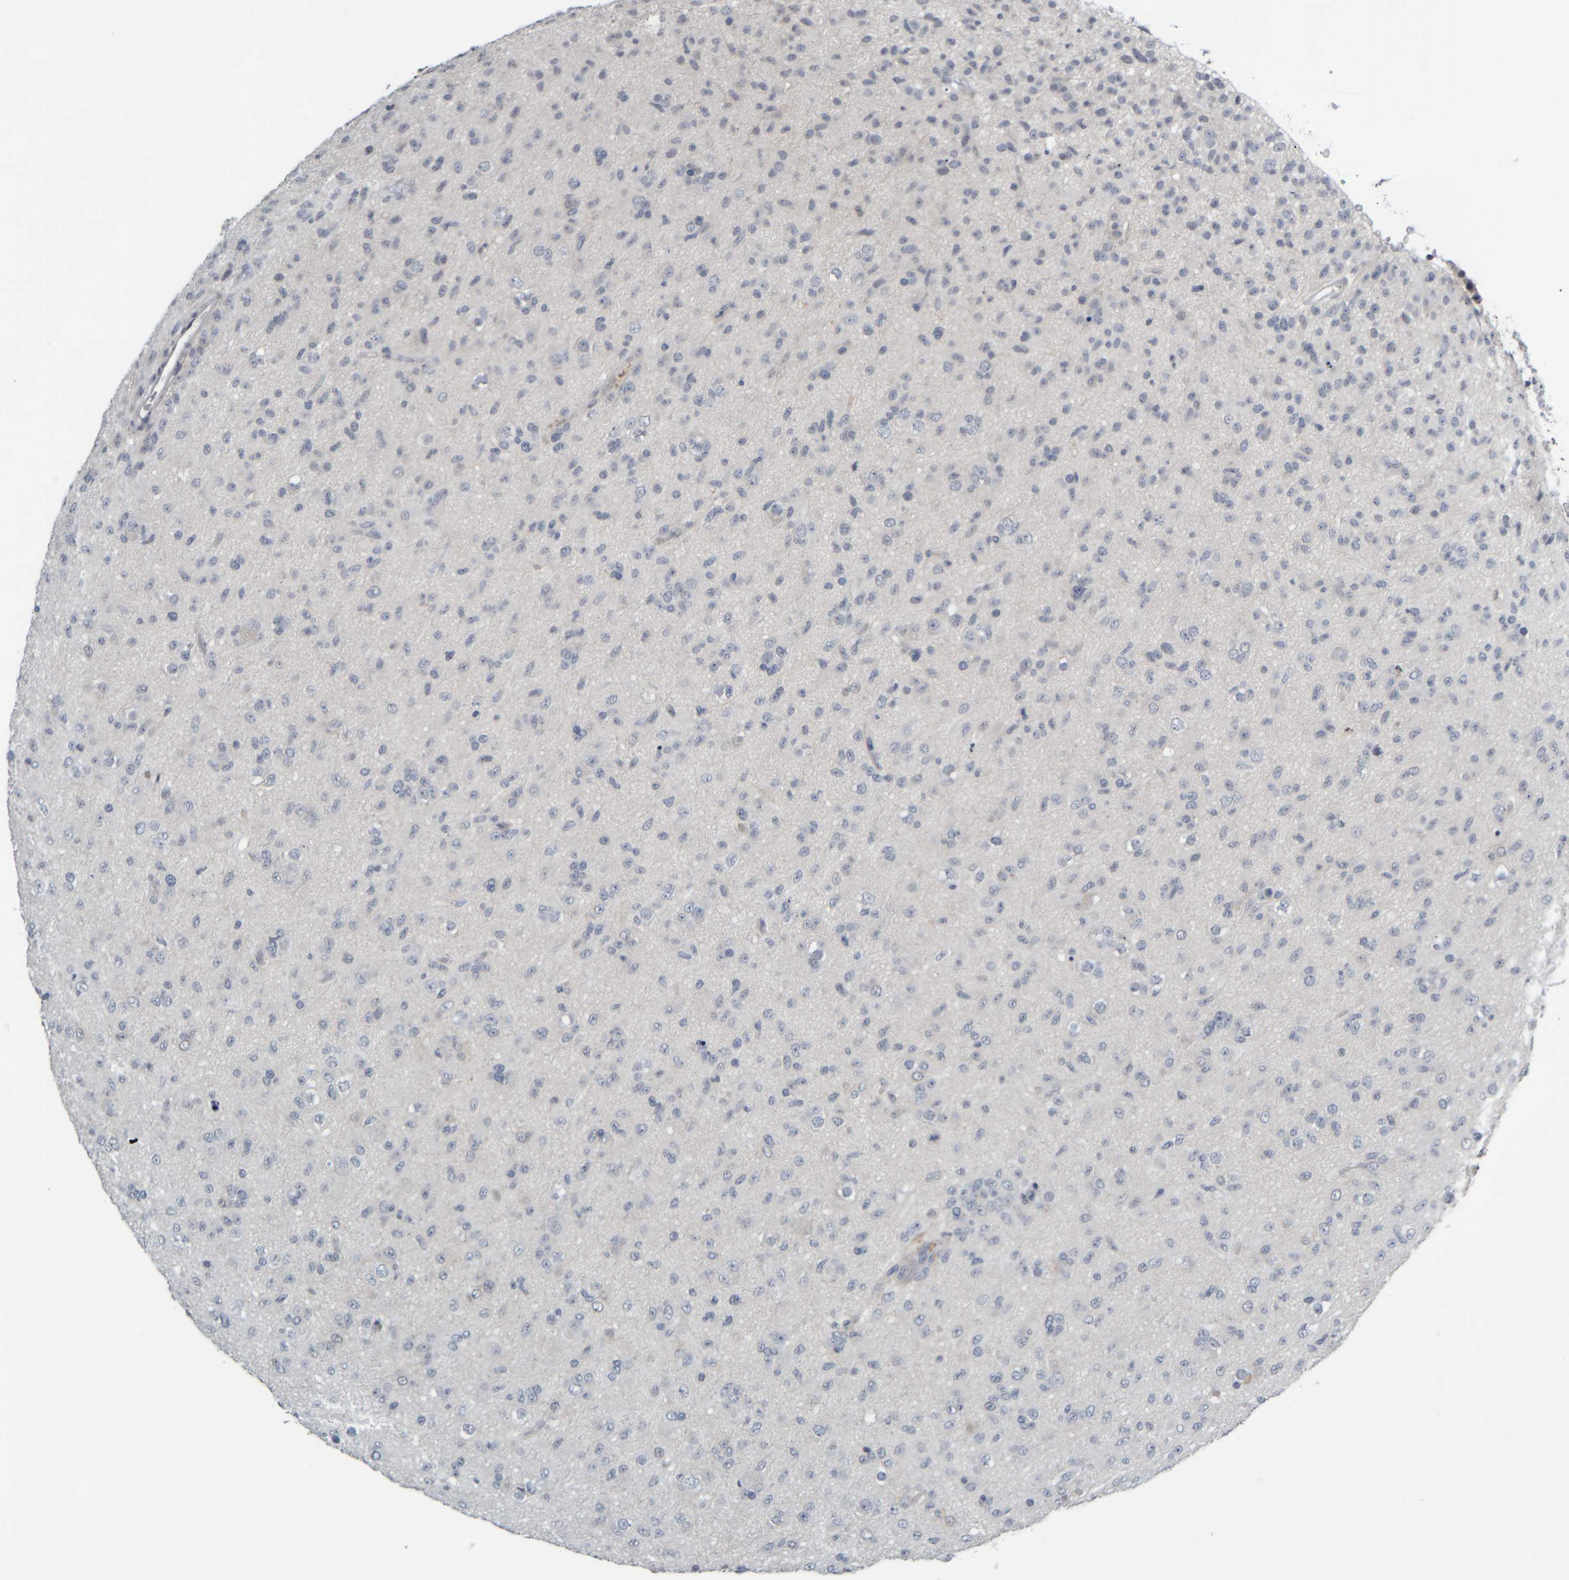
{"staining": {"intensity": "negative", "quantity": "none", "location": "none"}, "tissue": "glioma", "cell_type": "Tumor cells", "image_type": "cancer", "snomed": [{"axis": "morphology", "description": "Glioma, malignant, Low grade"}, {"axis": "topography", "description": "Brain"}], "caption": "Immunohistochemistry (IHC) of low-grade glioma (malignant) reveals no expression in tumor cells.", "gene": "COL14A1", "patient": {"sex": "male", "age": 65}}